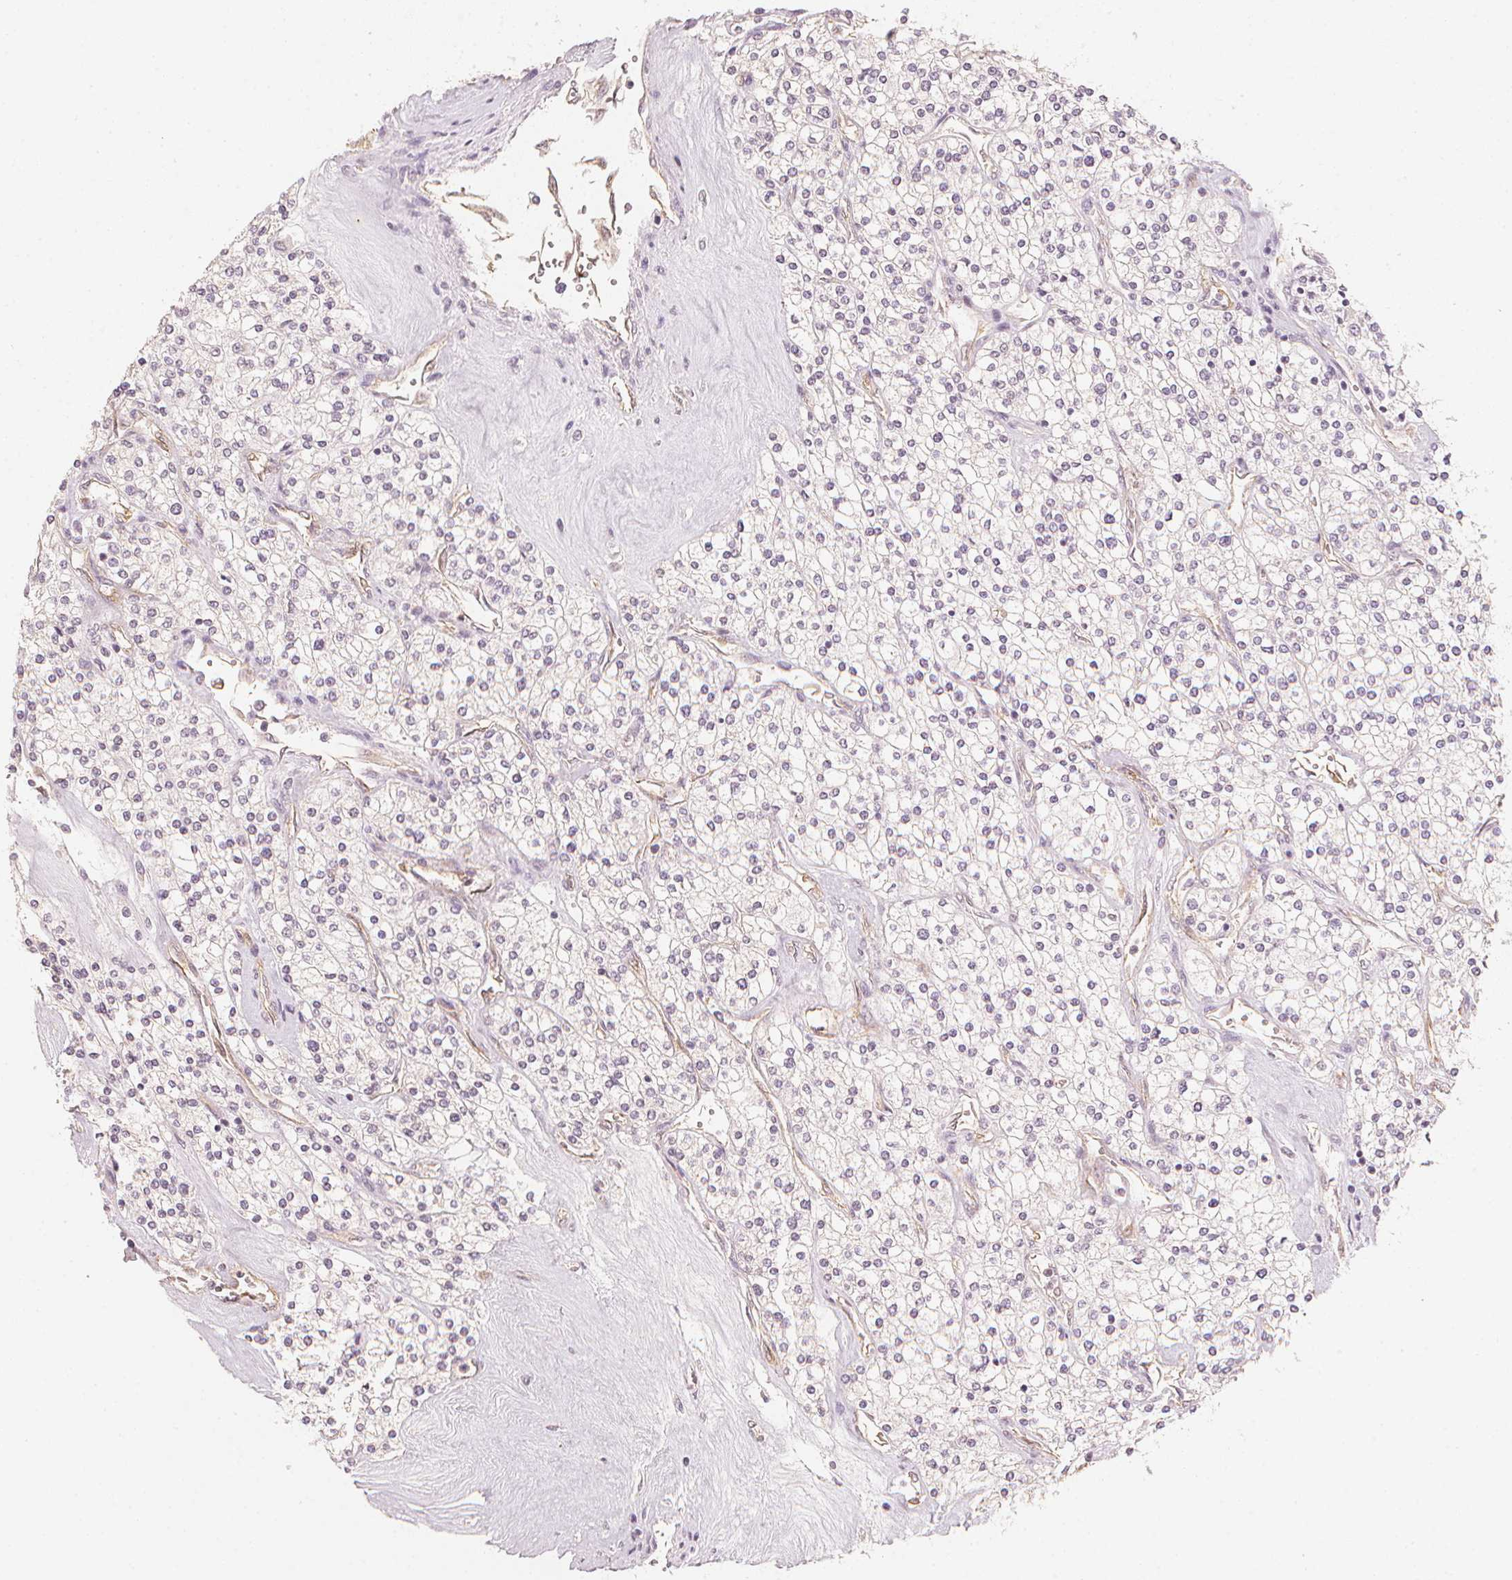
{"staining": {"intensity": "negative", "quantity": "none", "location": "none"}, "tissue": "renal cancer", "cell_type": "Tumor cells", "image_type": "cancer", "snomed": [{"axis": "morphology", "description": "Adenocarcinoma, NOS"}, {"axis": "topography", "description": "Kidney"}], "caption": "This is a histopathology image of immunohistochemistry staining of renal cancer (adenocarcinoma), which shows no expression in tumor cells. (DAB immunohistochemistry (IHC) visualized using brightfield microscopy, high magnification).", "gene": "CIB1", "patient": {"sex": "male", "age": 80}}